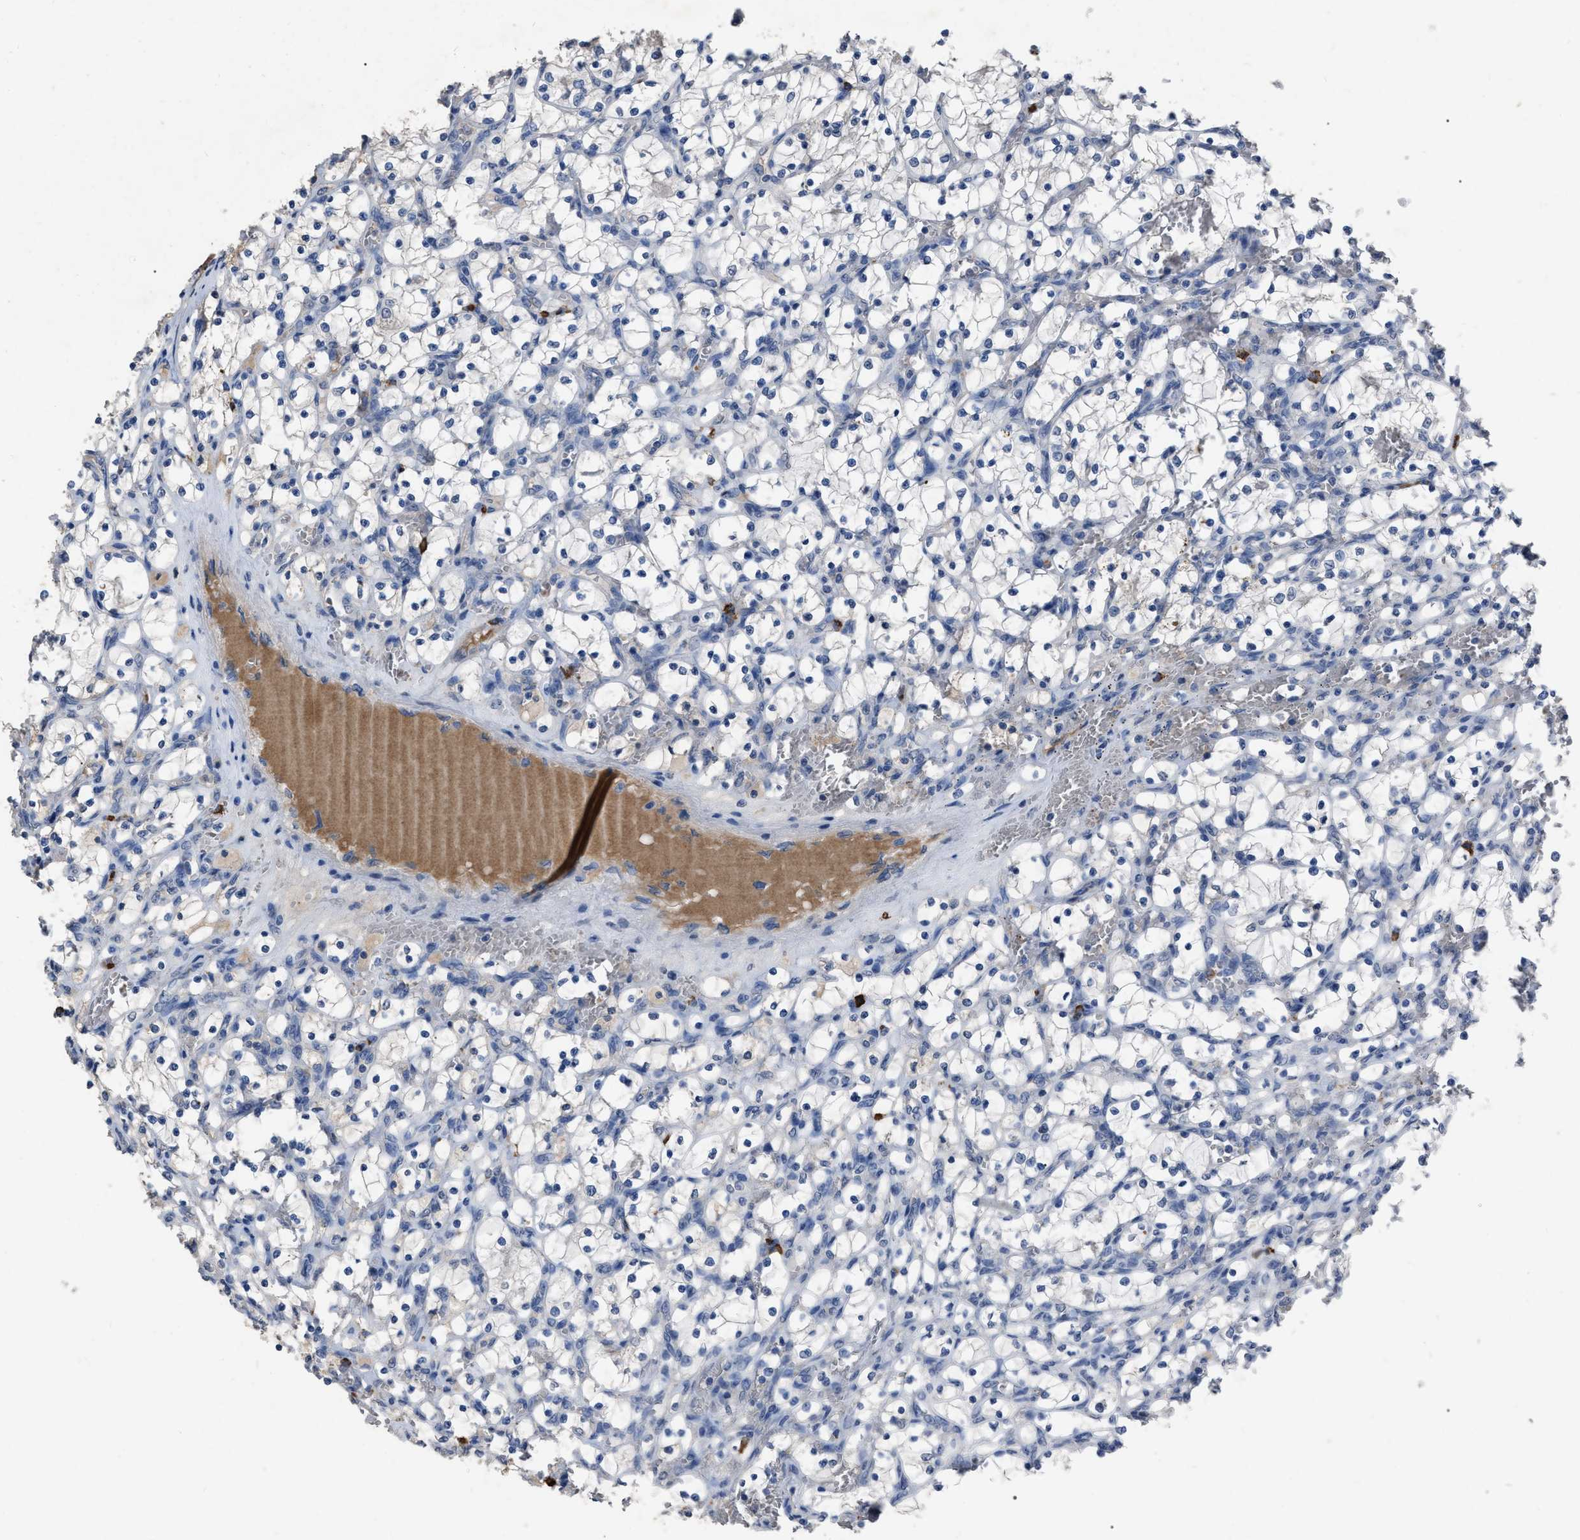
{"staining": {"intensity": "negative", "quantity": "none", "location": "none"}, "tissue": "renal cancer", "cell_type": "Tumor cells", "image_type": "cancer", "snomed": [{"axis": "morphology", "description": "Adenocarcinoma, NOS"}, {"axis": "topography", "description": "Kidney"}], "caption": "Renal adenocarcinoma was stained to show a protein in brown. There is no significant positivity in tumor cells. (DAB IHC, high magnification).", "gene": "HABP2", "patient": {"sex": "female", "age": 69}}